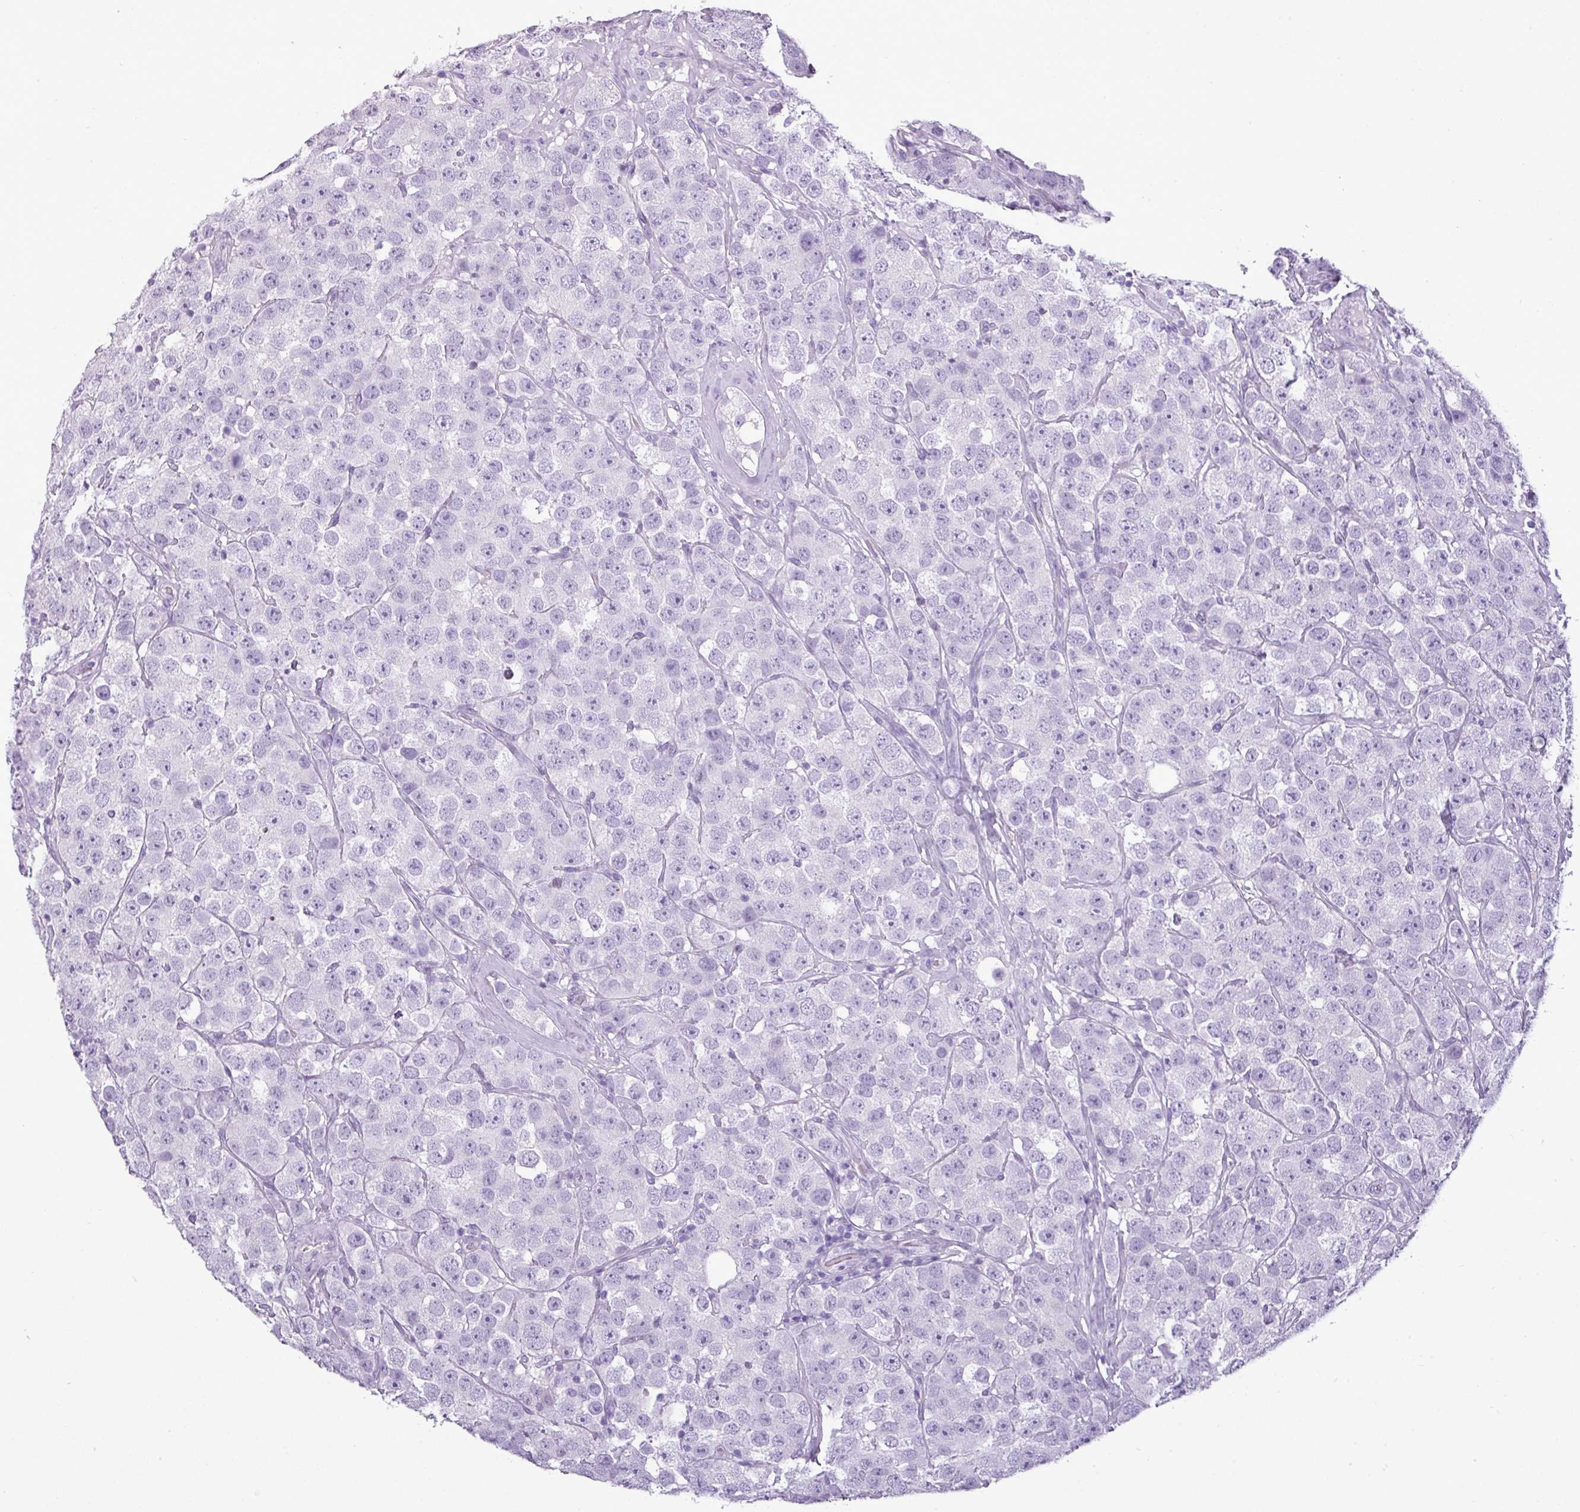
{"staining": {"intensity": "negative", "quantity": "none", "location": "none"}, "tissue": "testis cancer", "cell_type": "Tumor cells", "image_type": "cancer", "snomed": [{"axis": "morphology", "description": "Seminoma, NOS"}, {"axis": "topography", "description": "Testis"}], "caption": "A high-resolution photomicrograph shows immunohistochemistry (IHC) staining of testis seminoma, which shows no significant expression in tumor cells.", "gene": "TMEM91", "patient": {"sex": "male", "age": 28}}